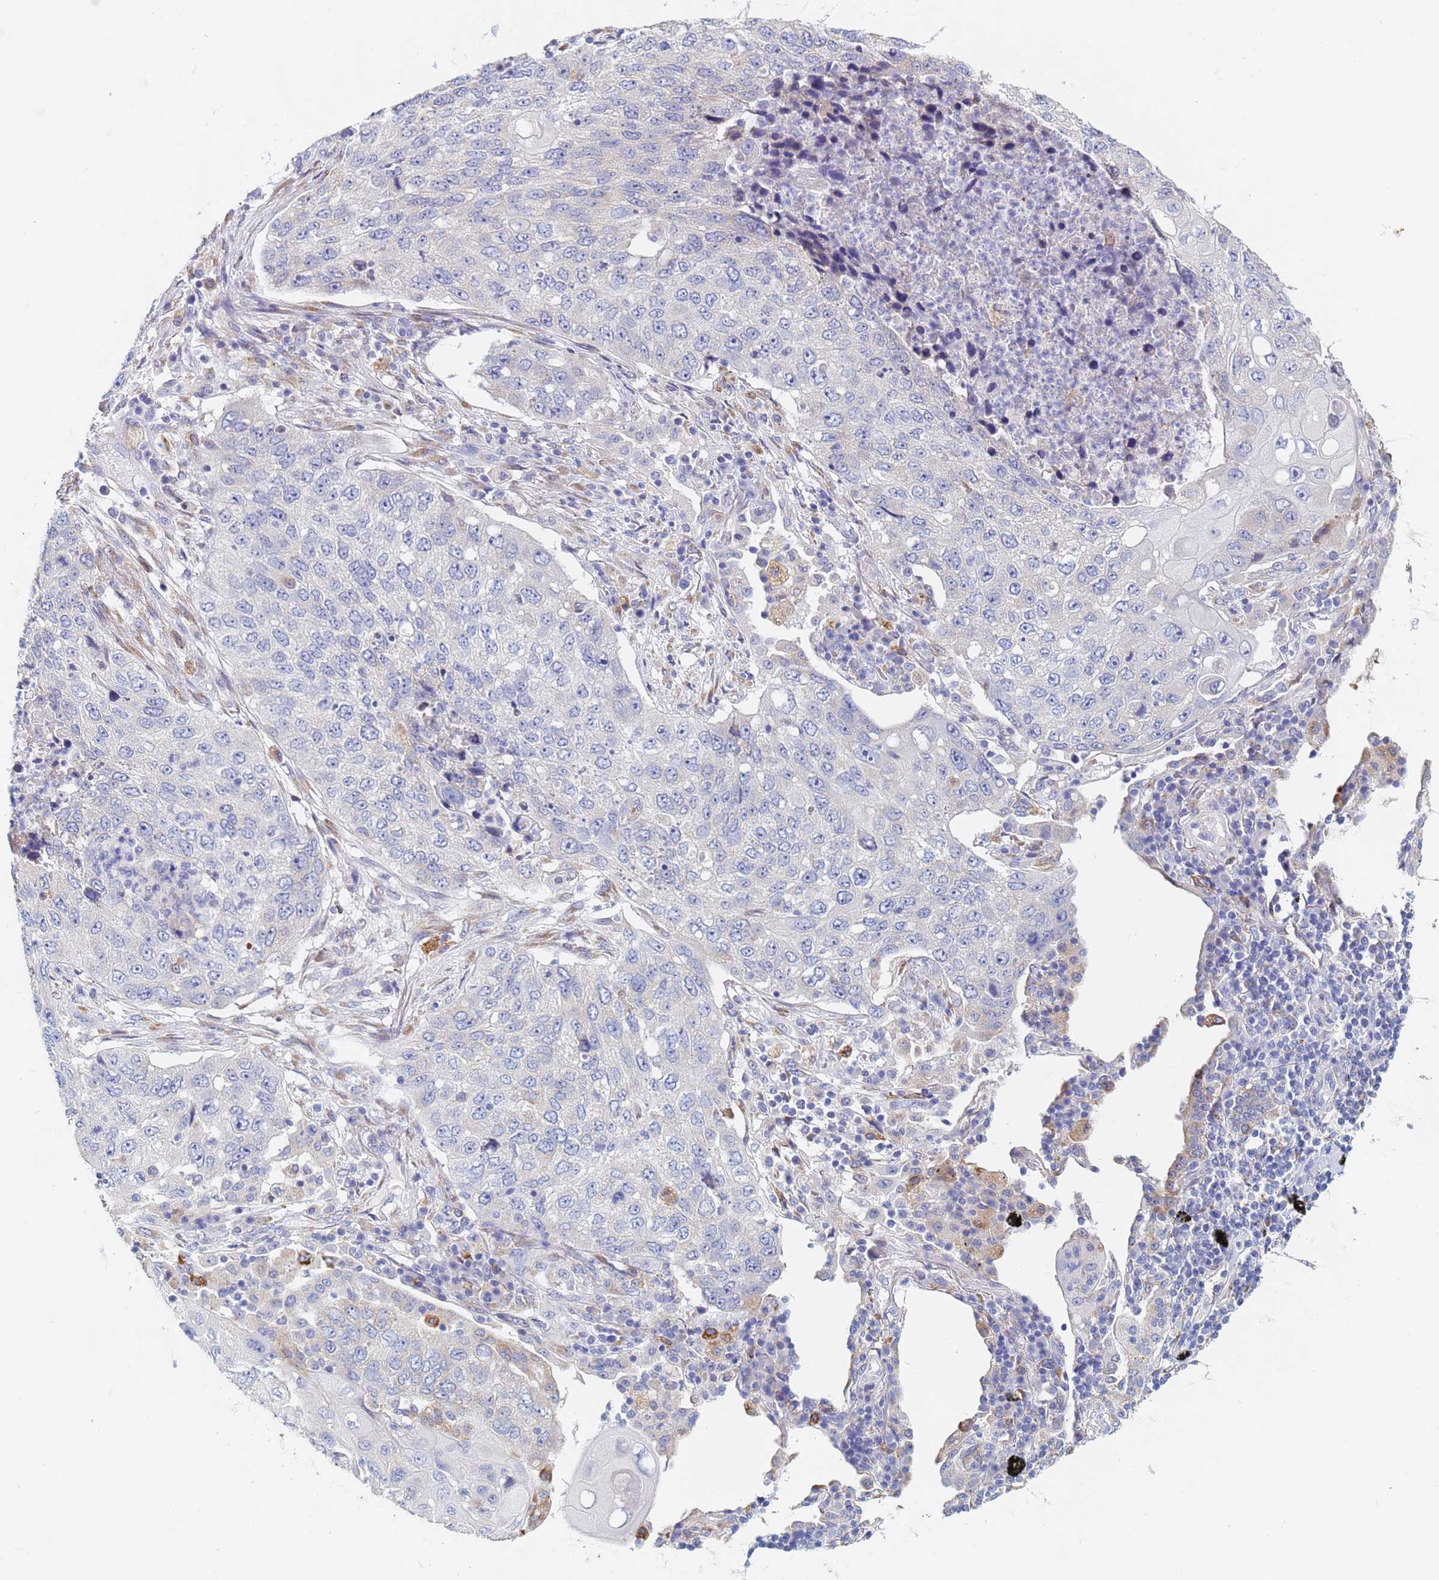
{"staining": {"intensity": "moderate", "quantity": "<25%", "location": "cytoplasmic/membranous"}, "tissue": "lung cancer", "cell_type": "Tumor cells", "image_type": "cancer", "snomed": [{"axis": "morphology", "description": "Squamous cell carcinoma, NOS"}, {"axis": "topography", "description": "Lung"}], "caption": "IHC (DAB) staining of lung cancer reveals moderate cytoplasmic/membranous protein staining in approximately <25% of tumor cells.", "gene": "GDAP2", "patient": {"sex": "female", "age": 63}}